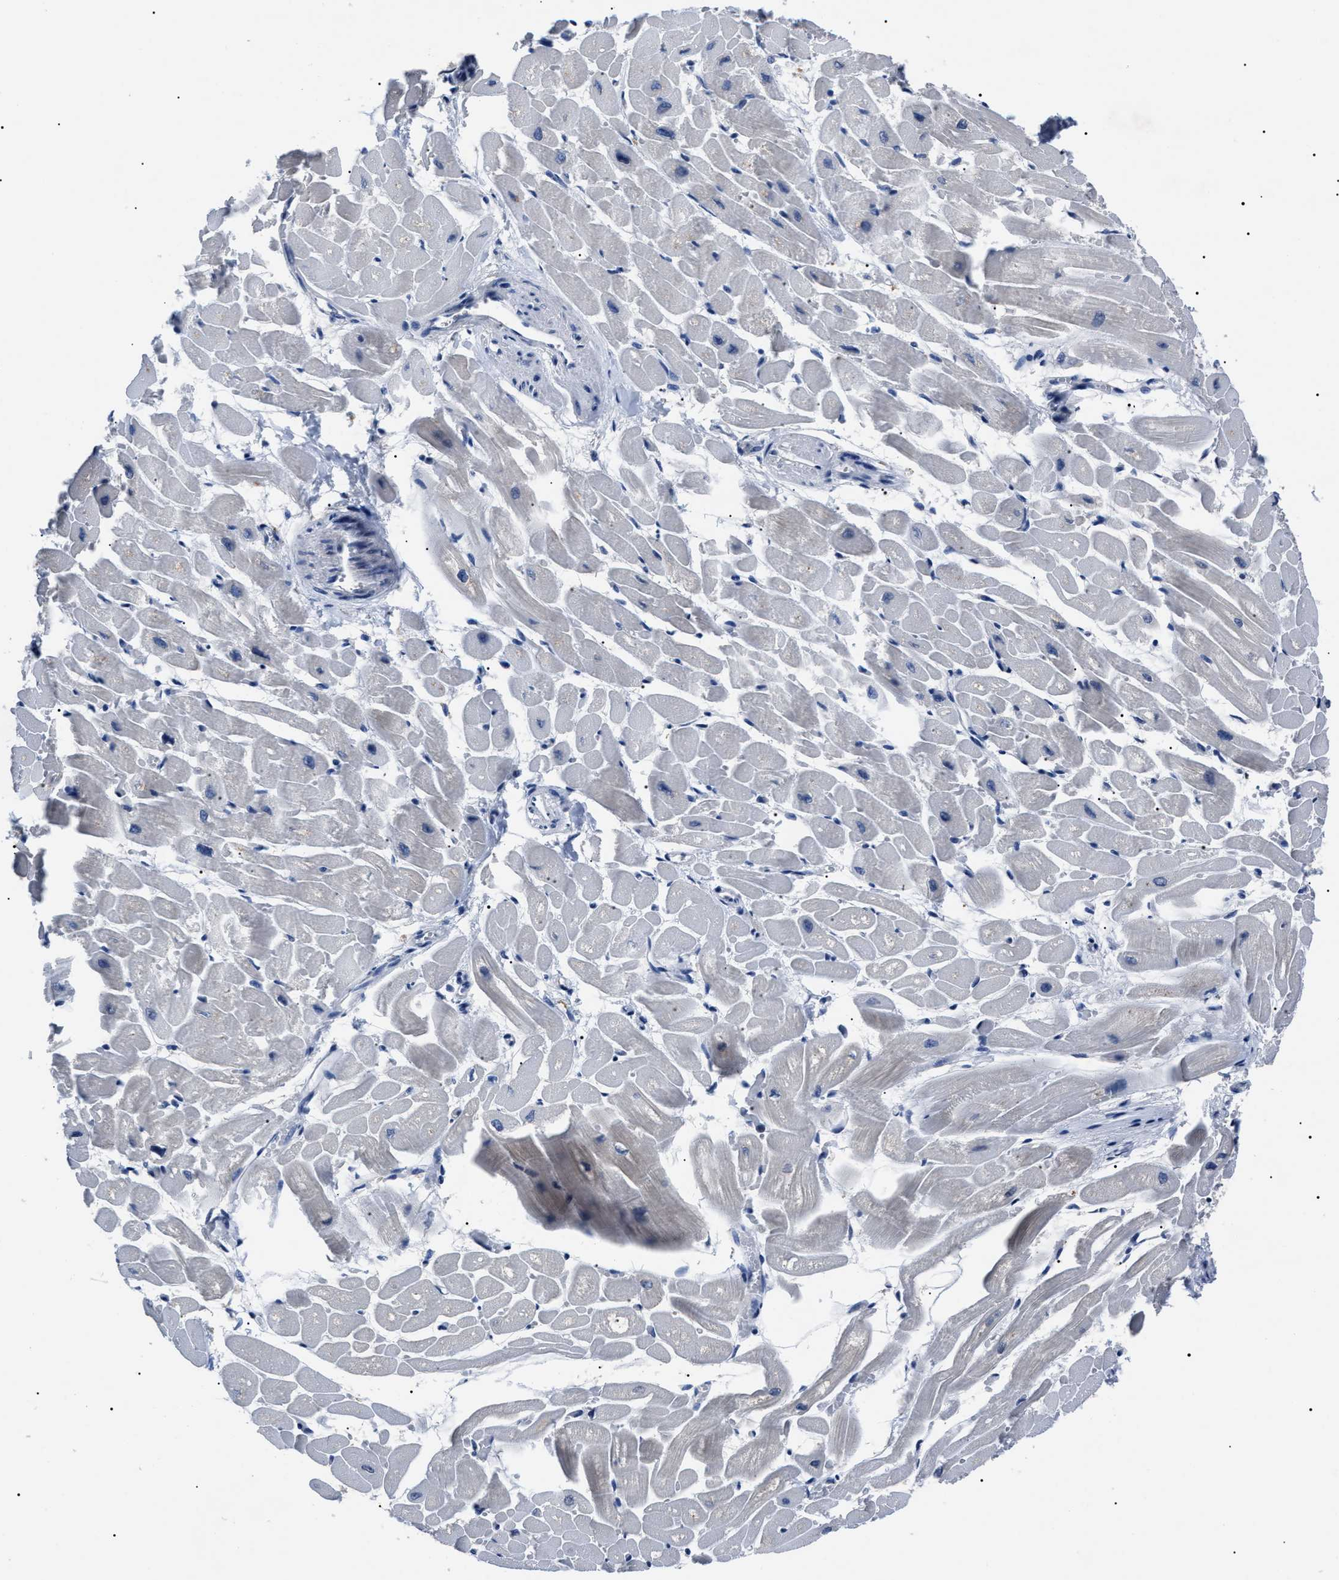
{"staining": {"intensity": "moderate", "quantity": "<25%", "location": "cytoplasmic/membranous"}, "tissue": "heart muscle", "cell_type": "Cardiomyocytes", "image_type": "normal", "snomed": [{"axis": "morphology", "description": "Normal tissue, NOS"}, {"axis": "topography", "description": "Heart"}], "caption": "Immunohistochemical staining of benign human heart muscle shows <25% levels of moderate cytoplasmic/membranous protein positivity in approximately <25% of cardiomyocytes. The staining was performed using DAB to visualize the protein expression in brown, while the nuclei were stained in blue with hematoxylin (Magnification: 20x).", "gene": "LRWD1", "patient": {"sex": "male", "age": 45}}